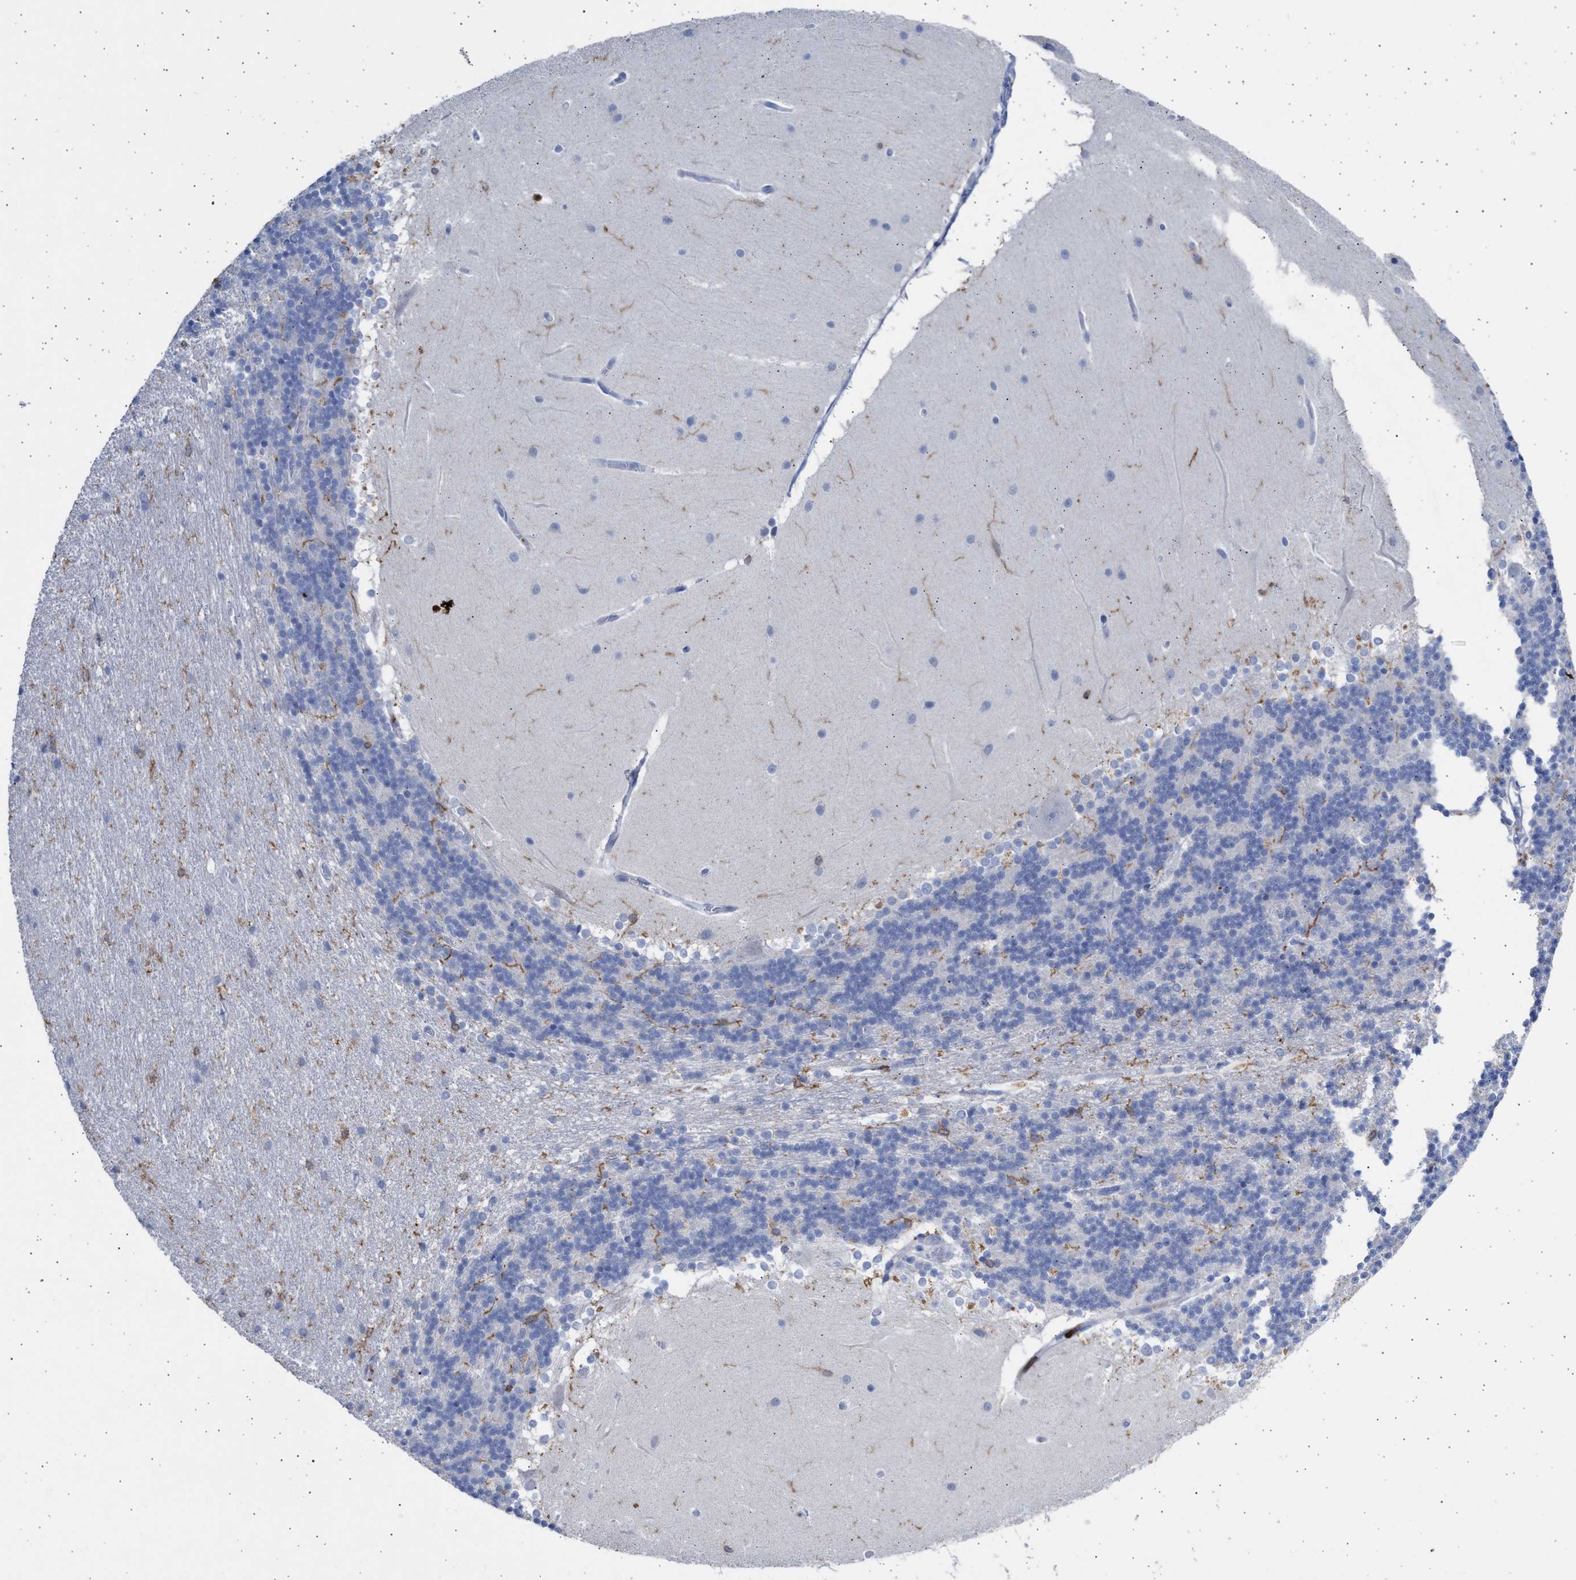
{"staining": {"intensity": "moderate", "quantity": "<25%", "location": "cytoplasmic/membranous"}, "tissue": "cerebellum", "cell_type": "Cells in granular layer", "image_type": "normal", "snomed": [{"axis": "morphology", "description": "Normal tissue, NOS"}, {"axis": "topography", "description": "Cerebellum"}], "caption": "There is low levels of moderate cytoplasmic/membranous positivity in cells in granular layer of benign cerebellum, as demonstrated by immunohistochemical staining (brown color).", "gene": "FCER1A", "patient": {"sex": "female", "age": 19}}